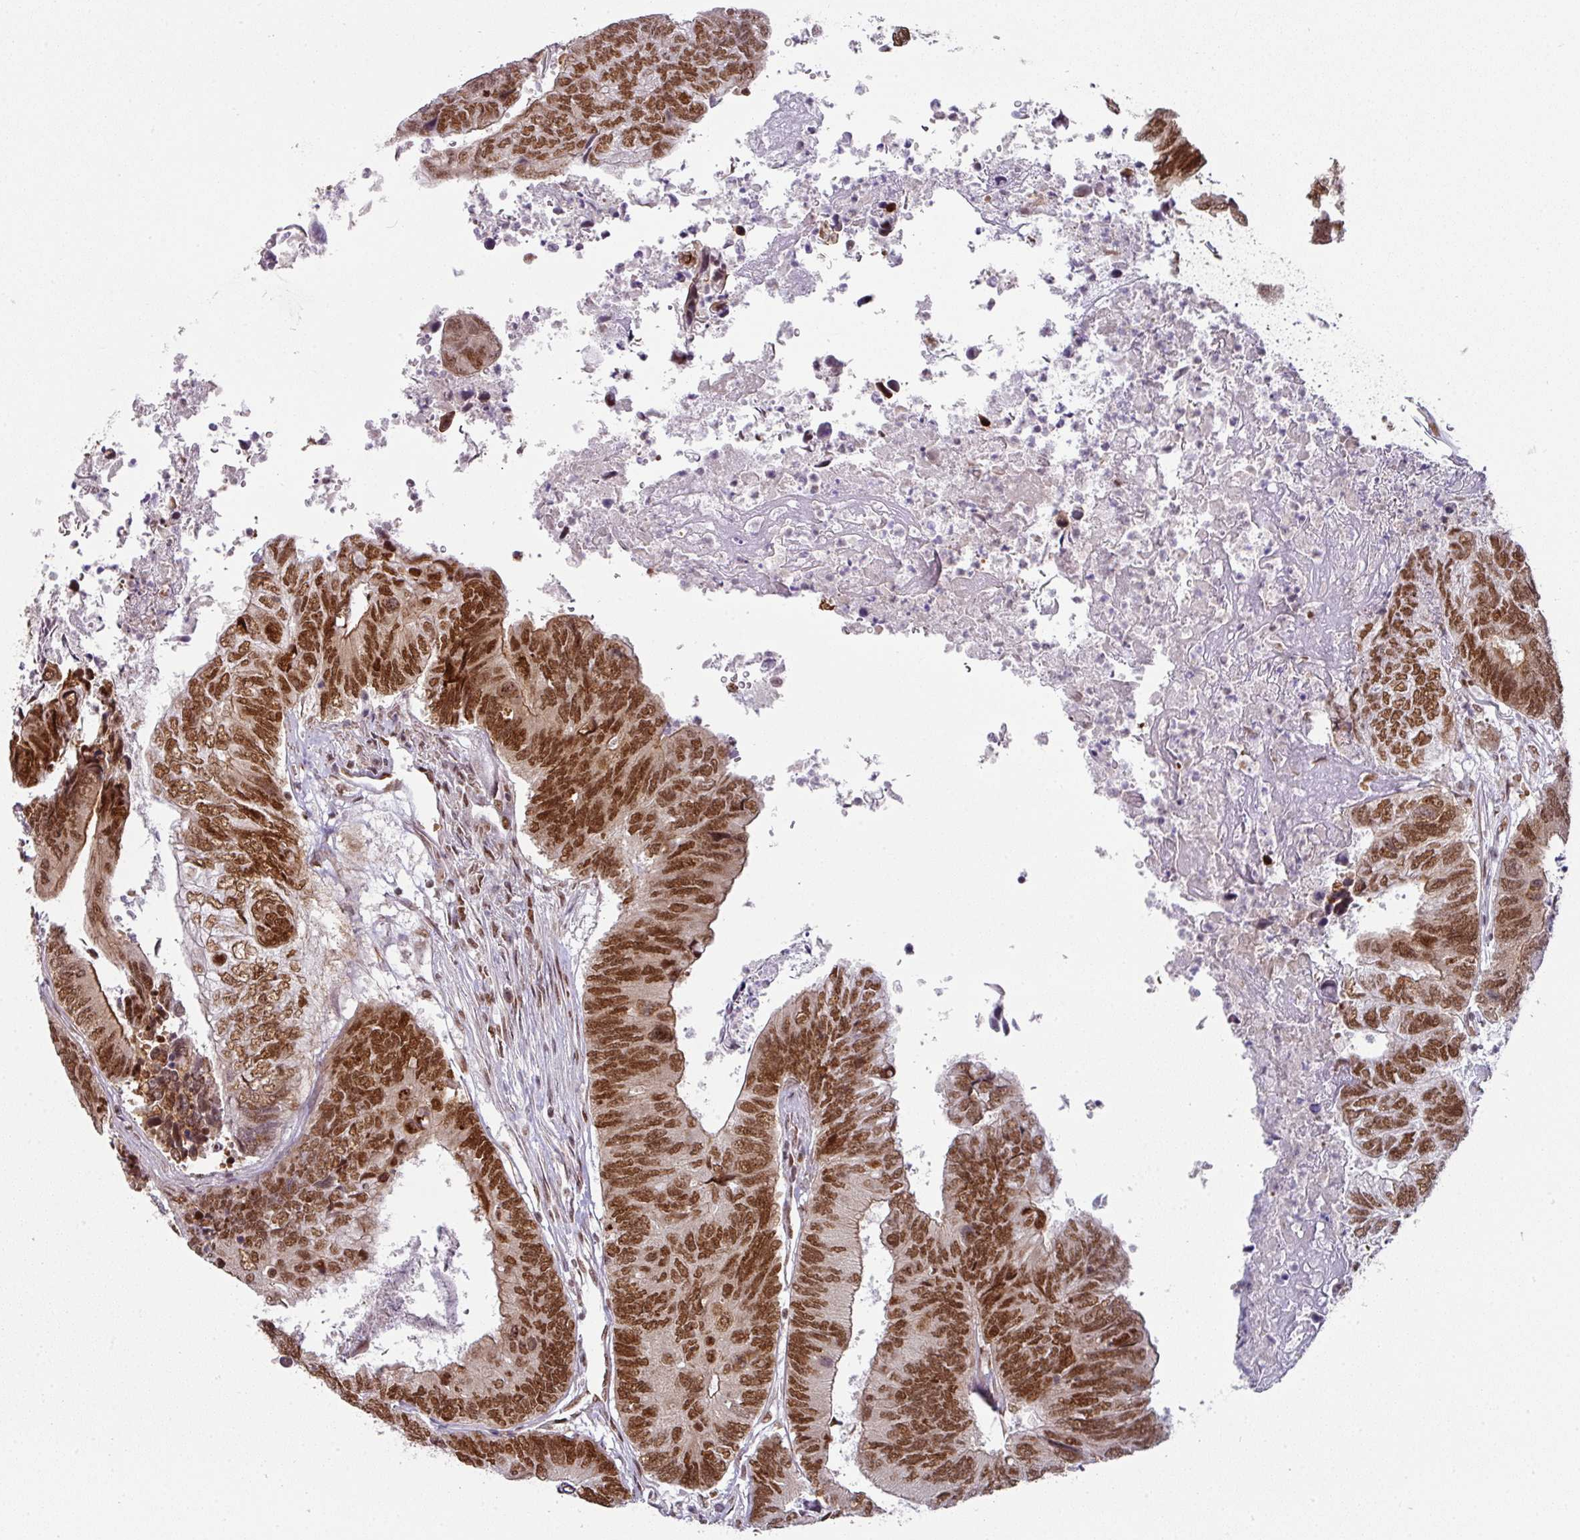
{"staining": {"intensity": "strong", "quantity": ">75%", "location": "cytoplasmic/membranous,nuclear"}, "tissue": "colorectal cancer", "cell_type": "Tumor cells", "image_type": "cancer", "snomed": [{"axis": "morphology", "description": "Adenocarcinoma, NOS"}, {"axis": "topography", "description": "Colon"}], "caption": "Protein staining exhibits strong cytoplasmic/membranous and nuclear expression in about >75% of tumor cells in colorectal adenocarcinoma. The protein is stained brown, and the nuclei are stained in blue (DAB (3,3'-diaminobenzidine) IHC with brightfield microscopy, high magnification).", "gene": "NCOA5", "patient": {"sex": "female", "age": 67}}